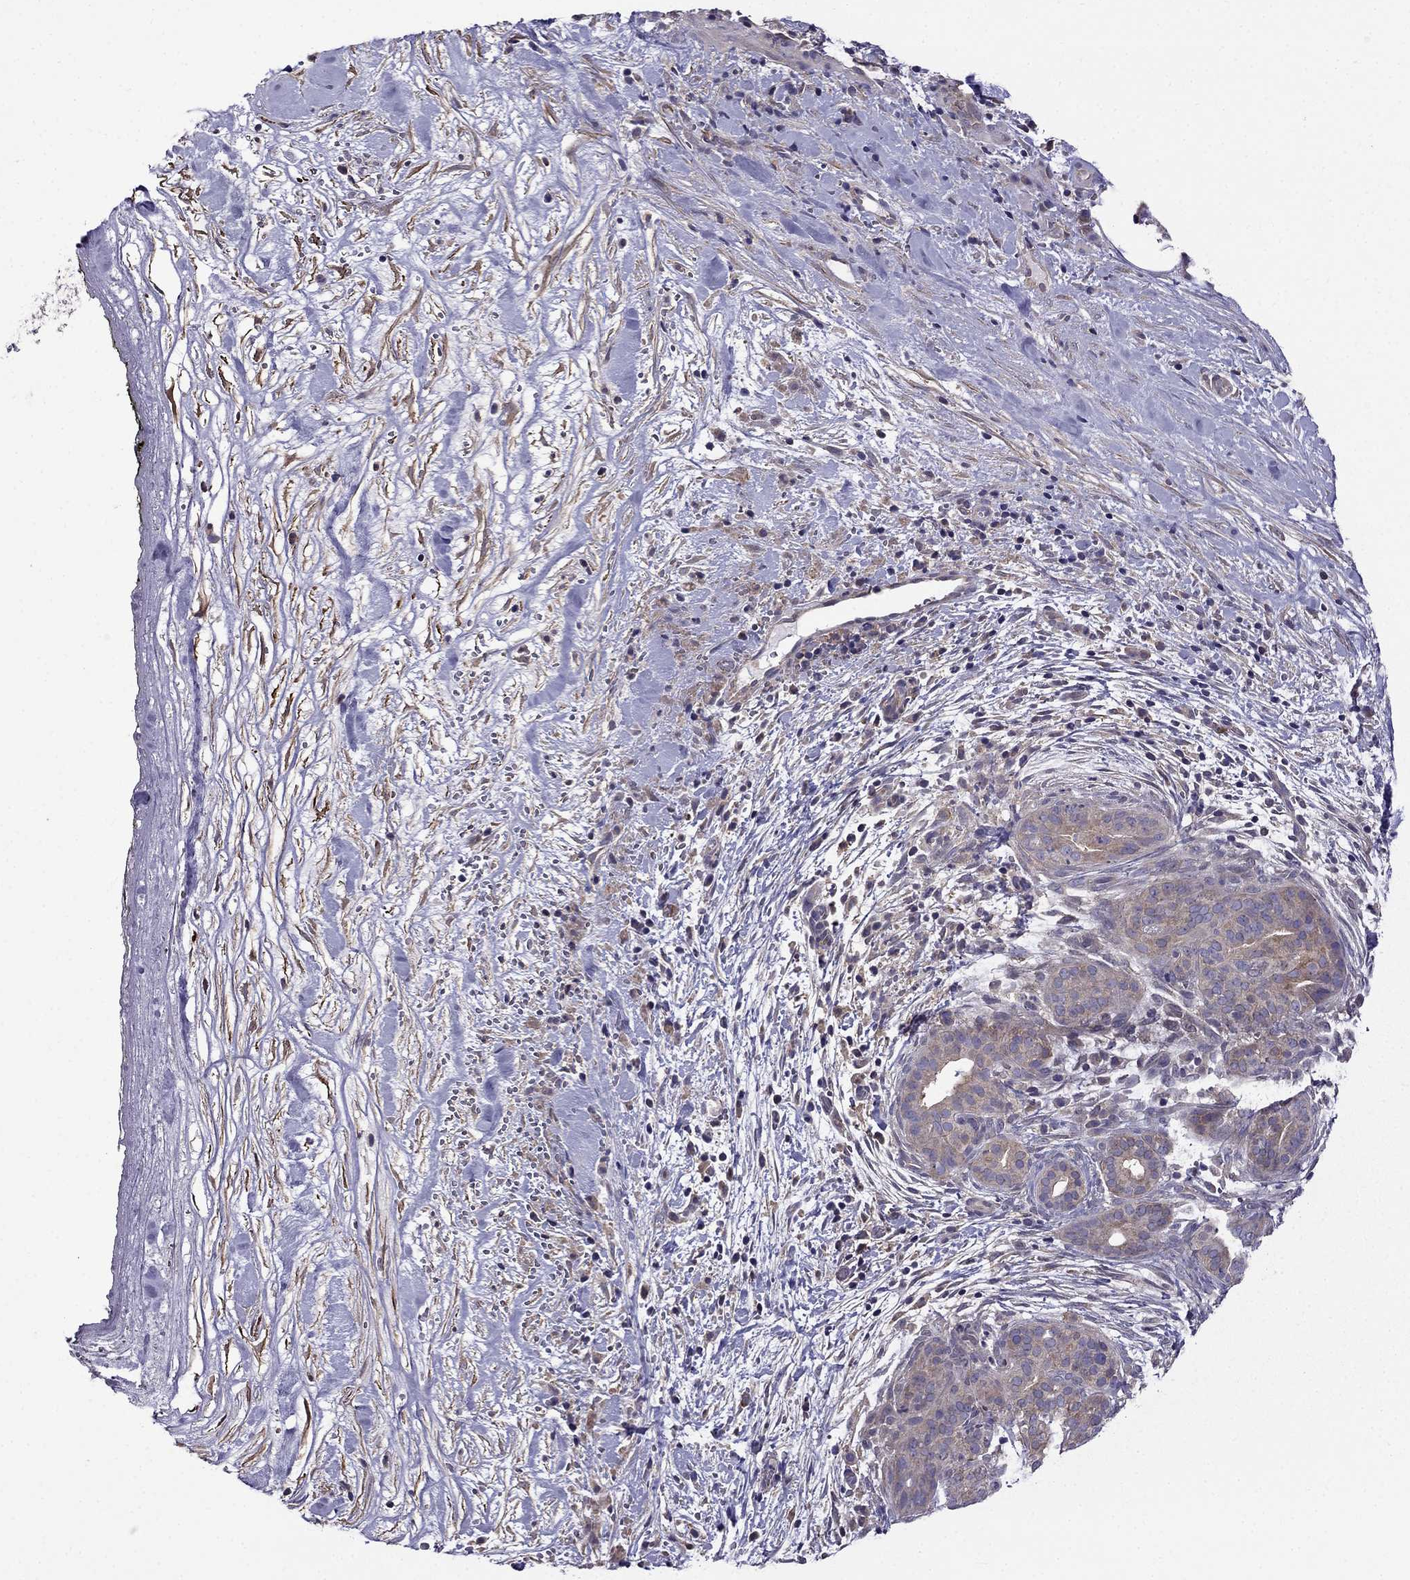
{"staining": {"intensity": "moderate", "quantity": "25%-75%", "location": "cytoplasmic/membranous"}, "tissue": "pancreatic cancer", "cell_type": "Tumor cells", "image_type": "cancer", "snomed": [{"axis": "morphology", "description": "Adenocarcinoma, NOS"}, {"axis": "topography", "description": "Pancreas"}], "caption": "Pancreatic cancer stained with a protein marker displays moderate staining in tumor cells.", "gene": "SCNN1D", "patient": {"sex": "male", "age": 44}}